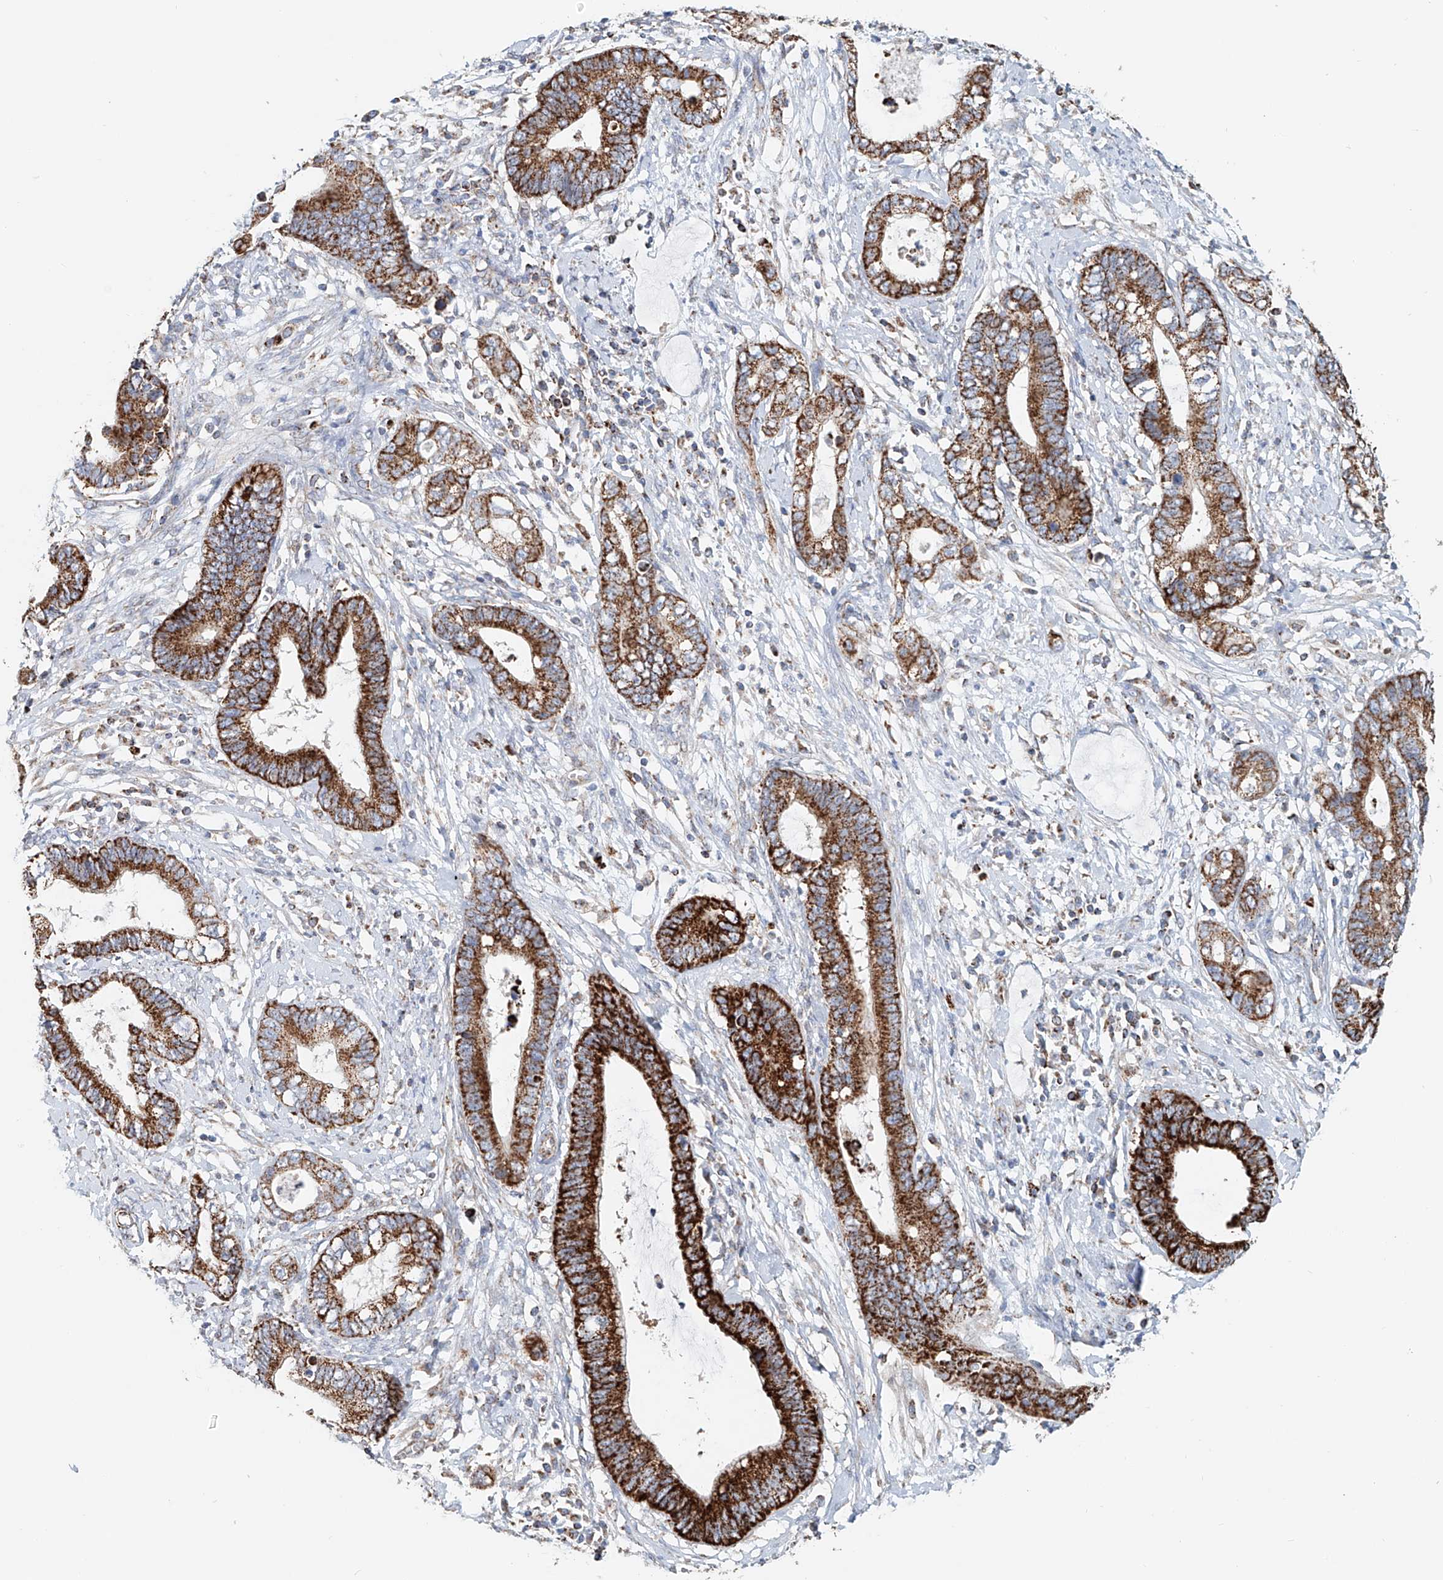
{"staining": {"intensity": "strong", "quantity": ">75%", "location": "cytoplasmic/membranous"}, "tissue": "cervical cancer", "cell_type": "Tumor cells", "image_type": "cancer", "snomed": [{"axis": "morphology", "description": "Adenocarcinoma, NOS"}, {"axis": "topography", "description": "Cervix"}], "caption": "This is a micrograph of immunohistochemistry staining of cervical cancer (adenocarcinoma), which shows strong expression in the cytoplasmic/membranous of tumor cells.", "gene": "CARD10", "patient": {"sex": "female", "age": 44}}